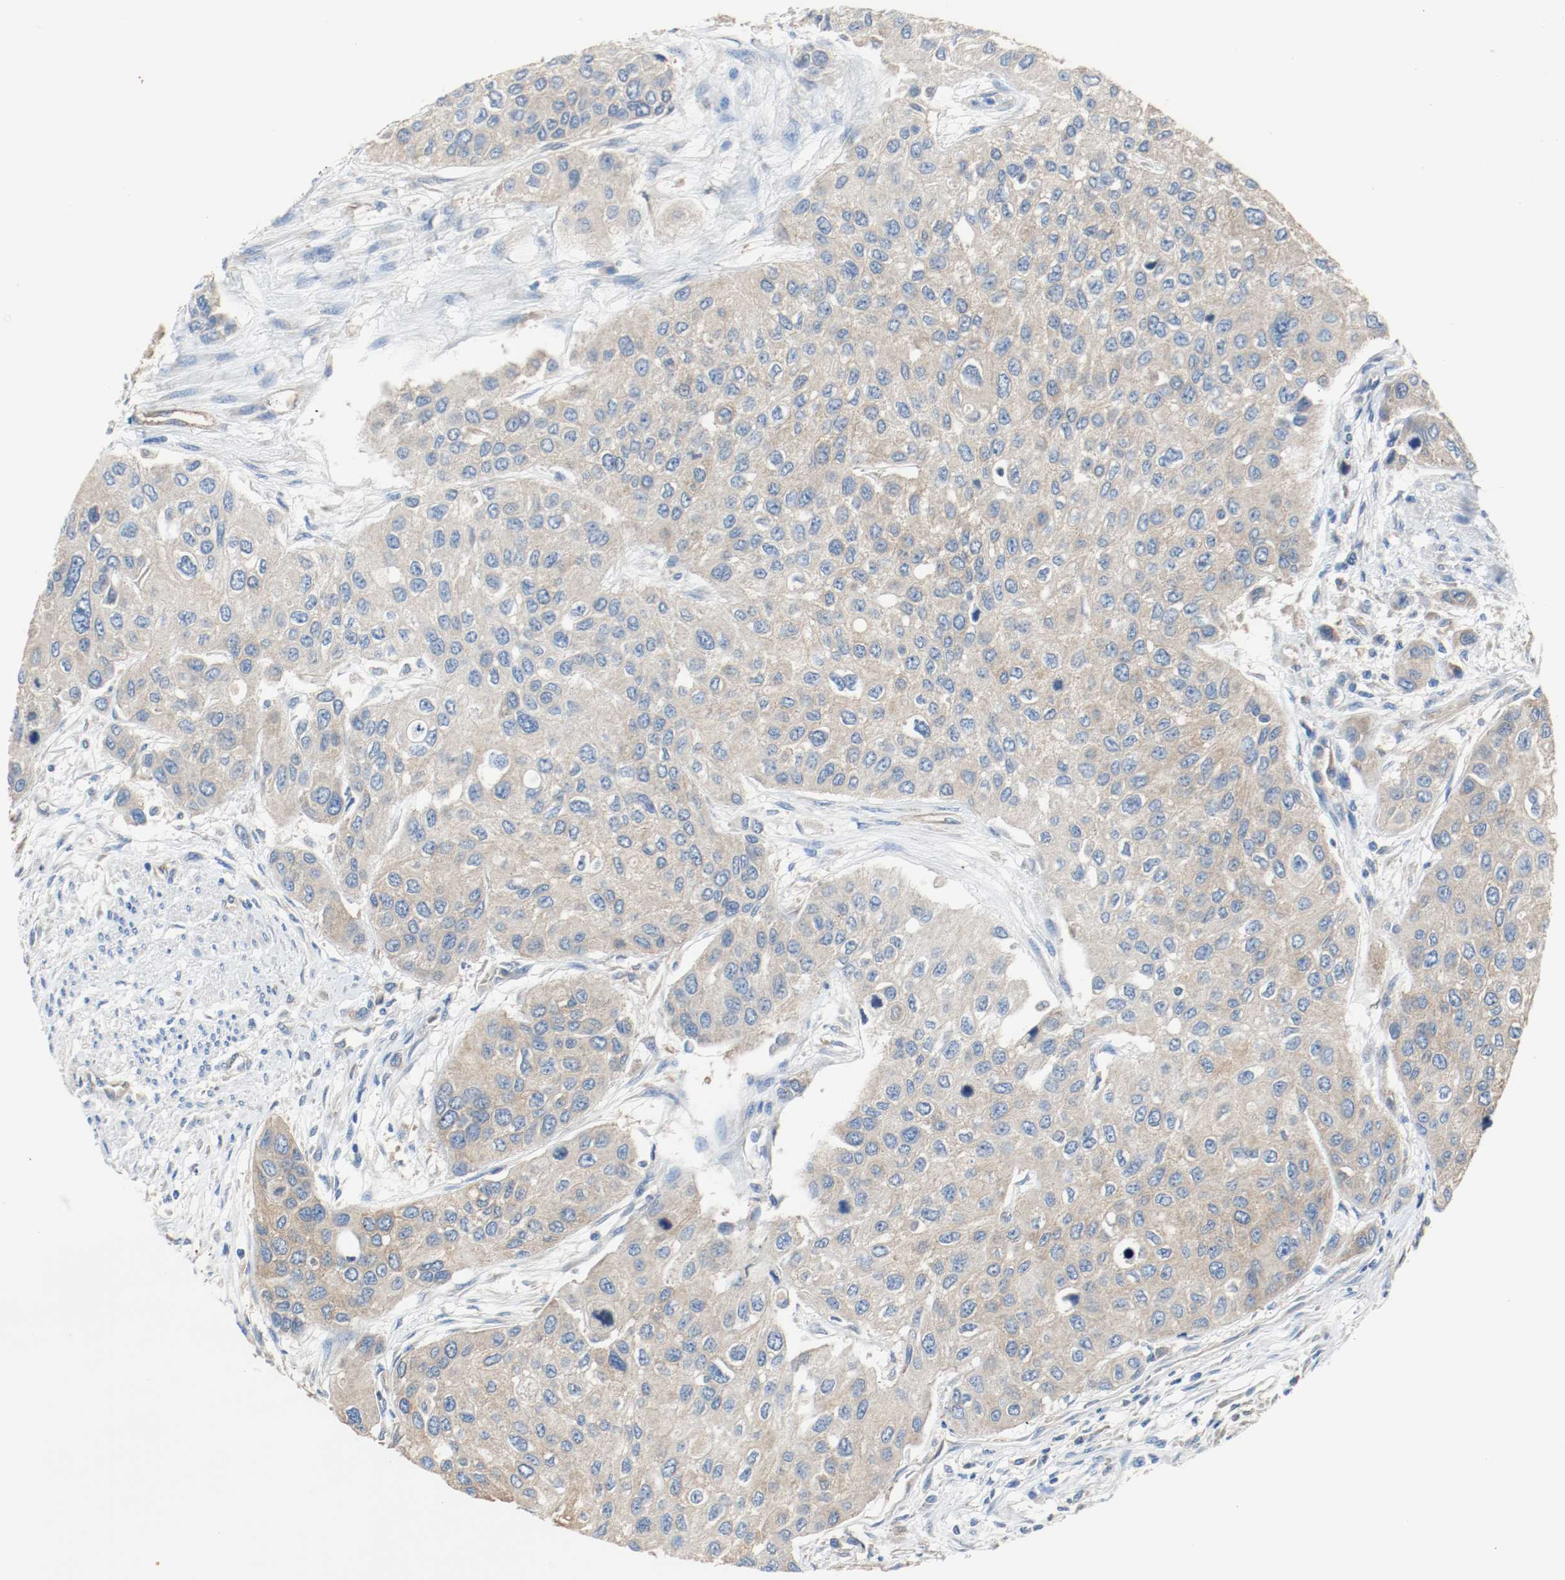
{"staining": {"intensity": "weak", "quantity": ">75%", "location": "cytoplasmic/membranous"}, "tissue": "urothelial cancer", "cell_type": "Tumor cells", "image_type": "cancer", "snomed": [{"axis": "morphology", "description": "Urothelial carcinoma, High grade"}, {"axis": "topography", "description": "Urinary bladder"}], "caption": "Human urothelial cancer stained with a brown dye exhibits weak cytoplasmic/membranous positive staining in about >75% of tumor cells.", "gene": "TUBA3D", "patient": {"sex": "female", "age": 56}}